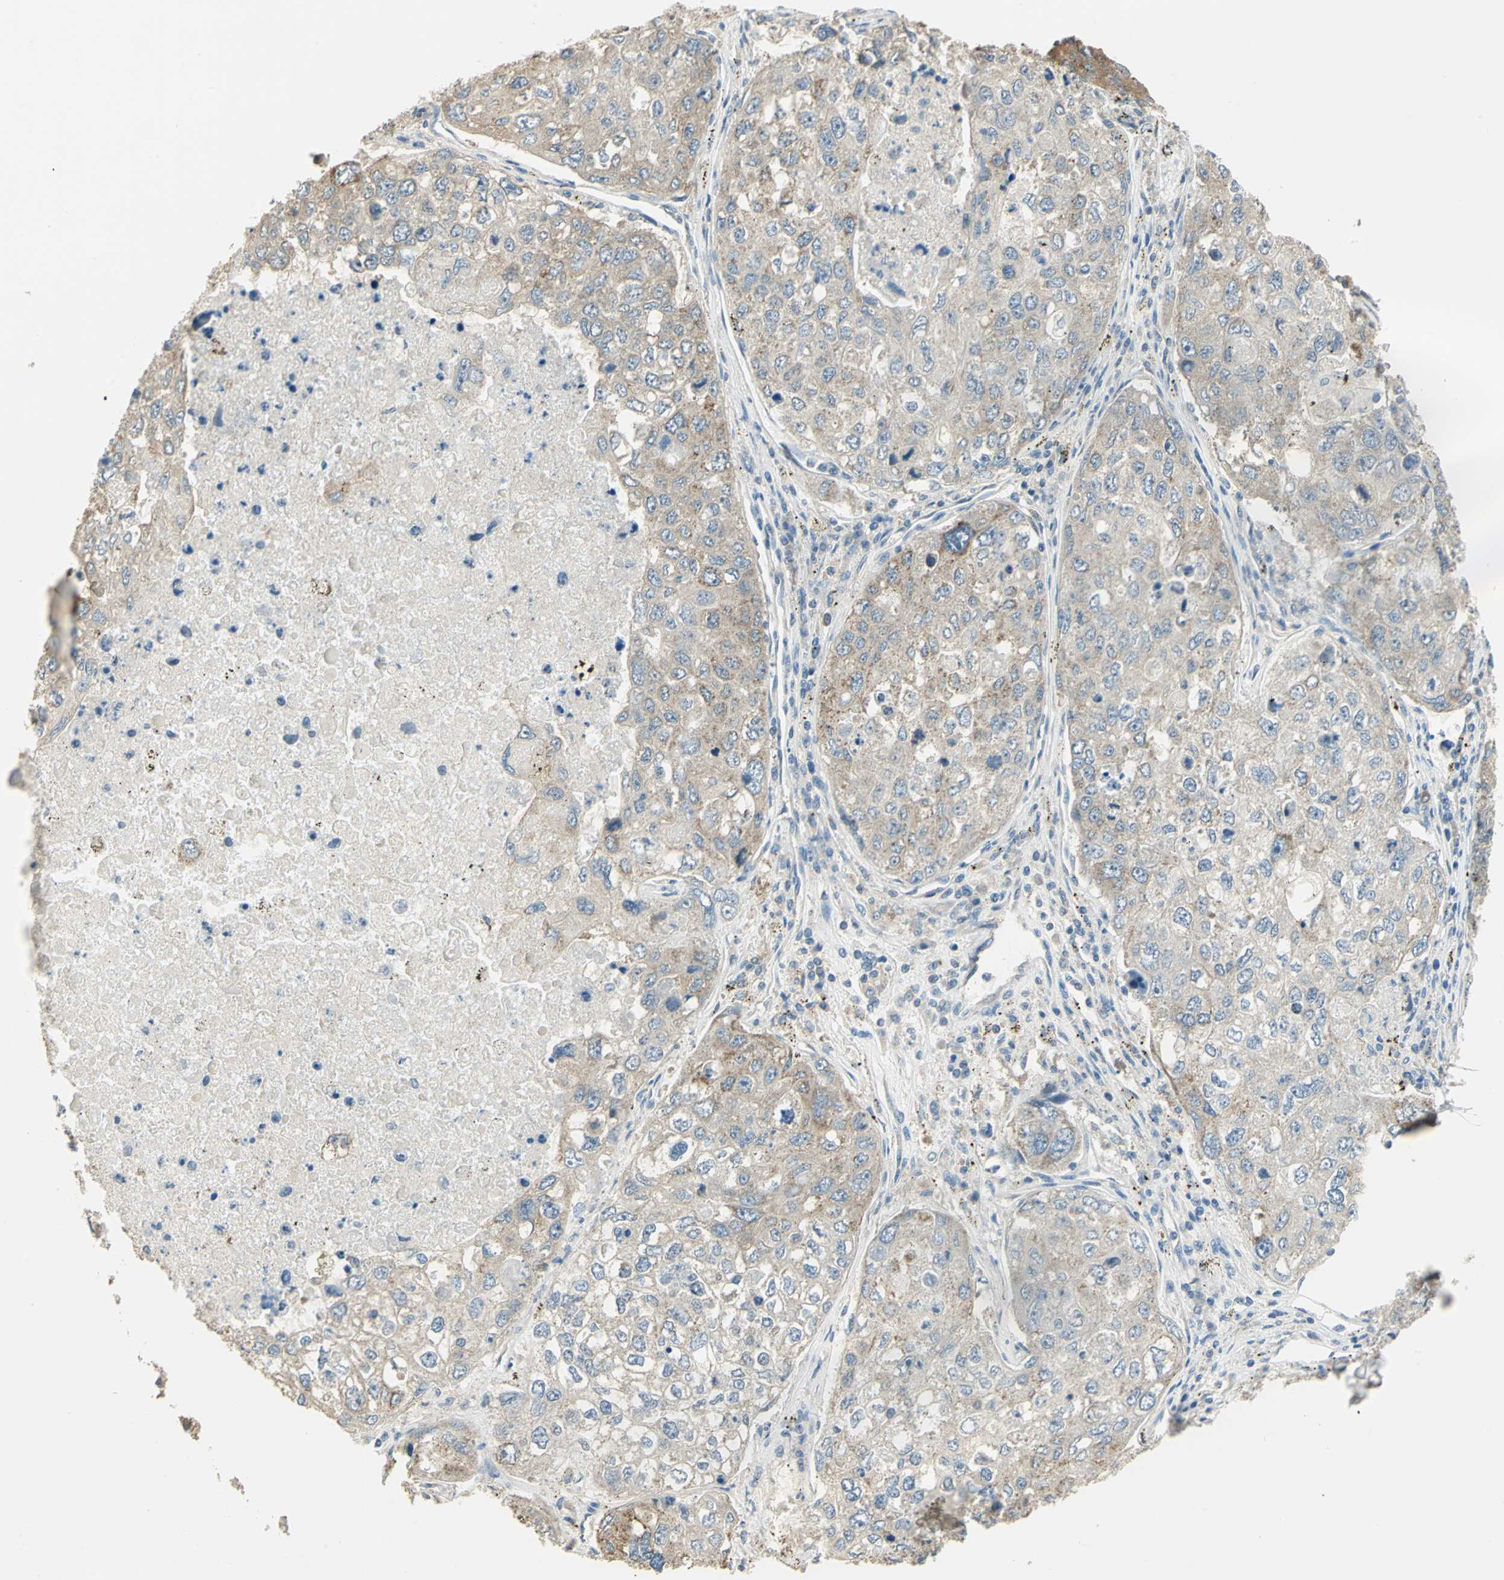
{"staining": {"intensity": "moderate", "quantity": "25%-75%", "location": "cytoplasmic/membranous"}, "tissue": "urothelial cancer", "cell_type": "Tumor cells", "image_type": "cancer", "snomed": [{"axis": "morphology", "description": "Urothelial carcinoma, High grade"}, {"axis": "topography", "description": "Lymph node"}, {"axis": "topography", "description": "Urinary bladder"}], "caption": "An immunohistochemistry image of neoplastic tissue is shown. Protein staining in brown shows moderate cytoplasmic/membranous positivity in urothelial cancer within tumor cells.", "gene": "SHC2", "patient": {"sex": "male", "age": 51}}